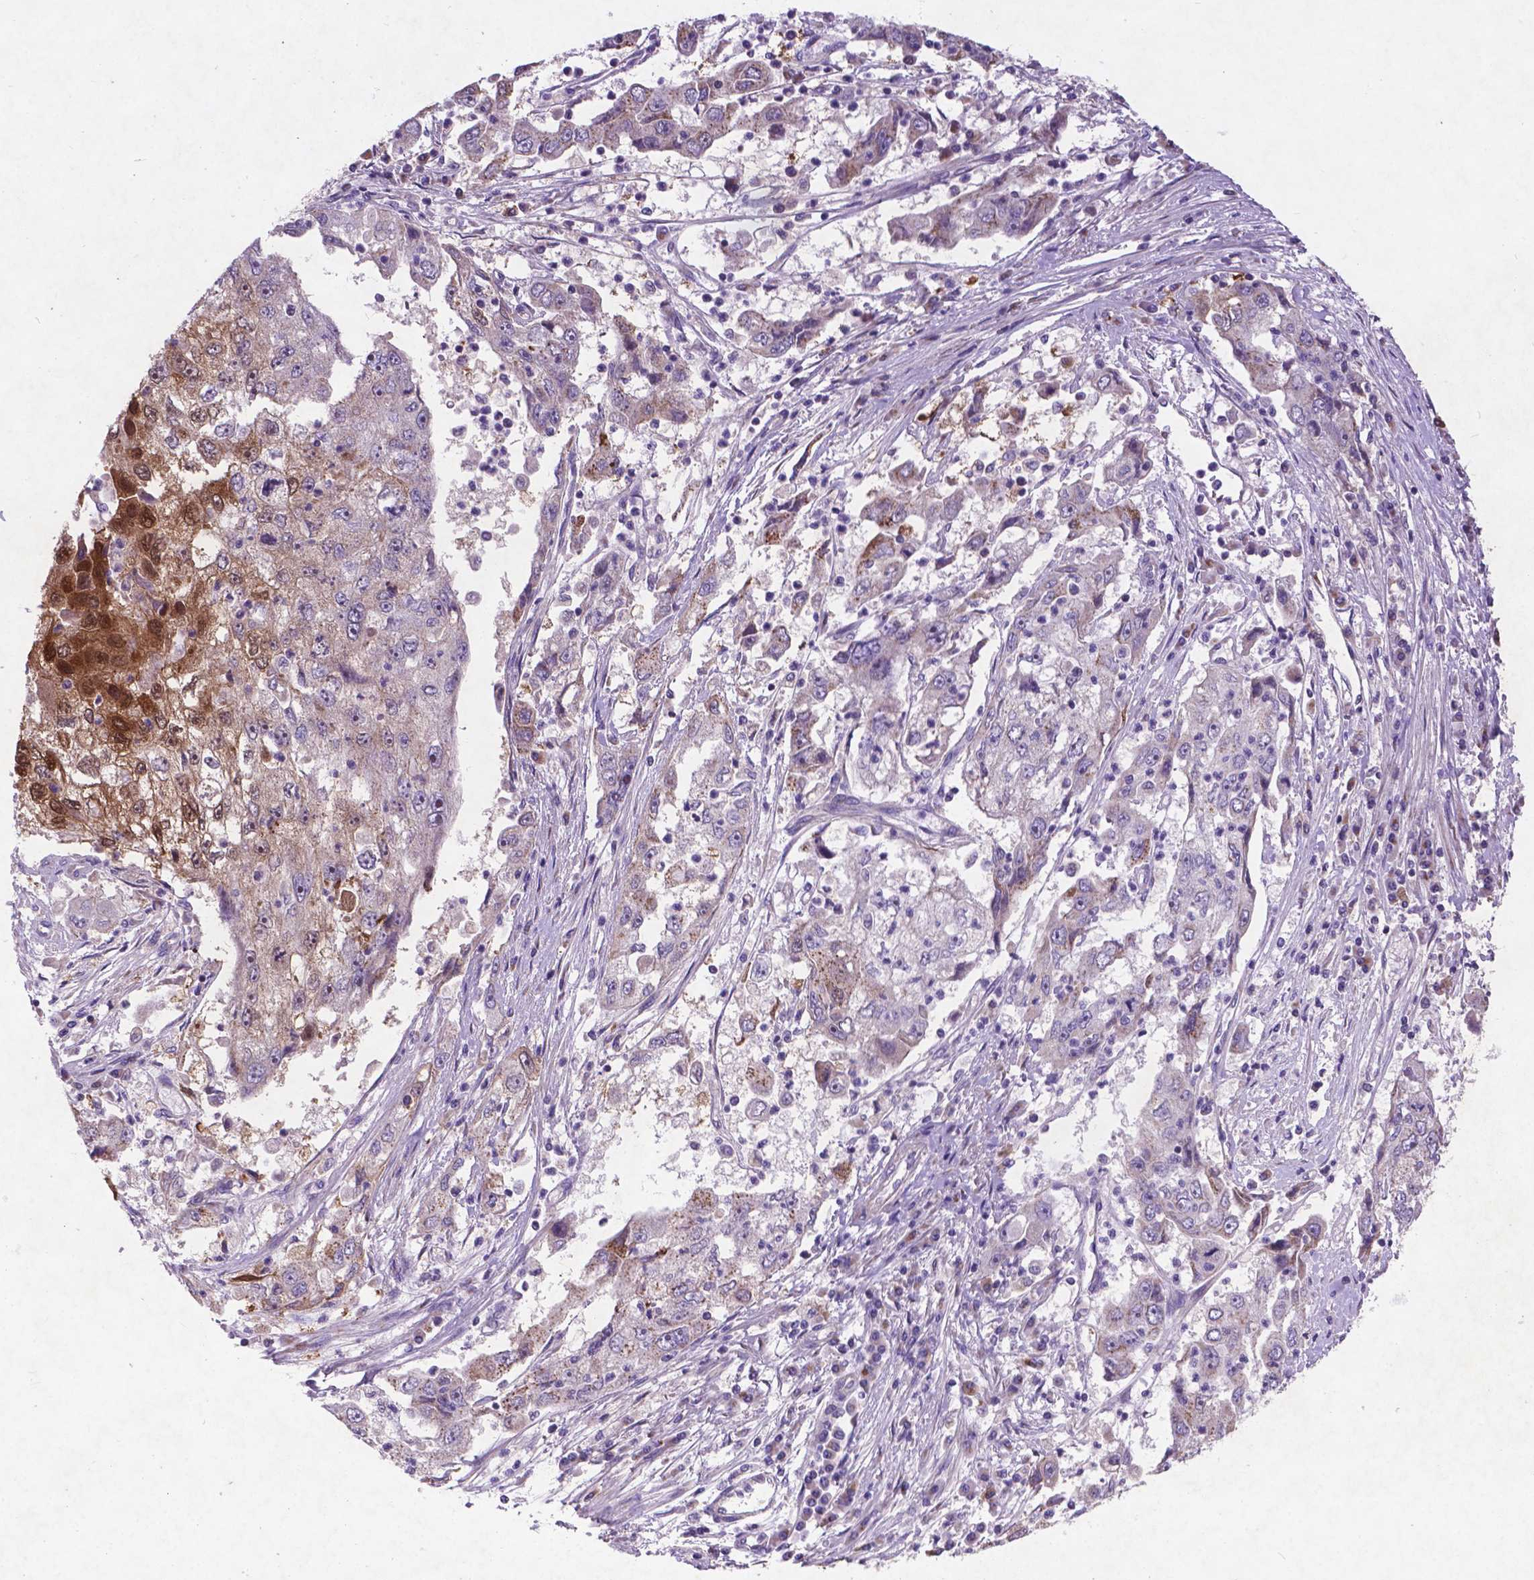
{"staining": {"intensity": "negative", "quantity": "none", "location": "none"}, "tissue": "cervical cancer", "cell_type": "Tumor cells", "image_type": "cancer", "snomed": [{"axis": "morphology", "description": "Squamous cell carcinoma, NOS"}, {"axis": "topography", "description": "Cervix"}], "caption": "DAB (3,3'-diaminobenzidine) immunohistochemical staining of human cervical cancer exhibits no significant positivity in tumor cells.", "gene": "ATG4D", "patient": {"sex": "female", "age": 36}}